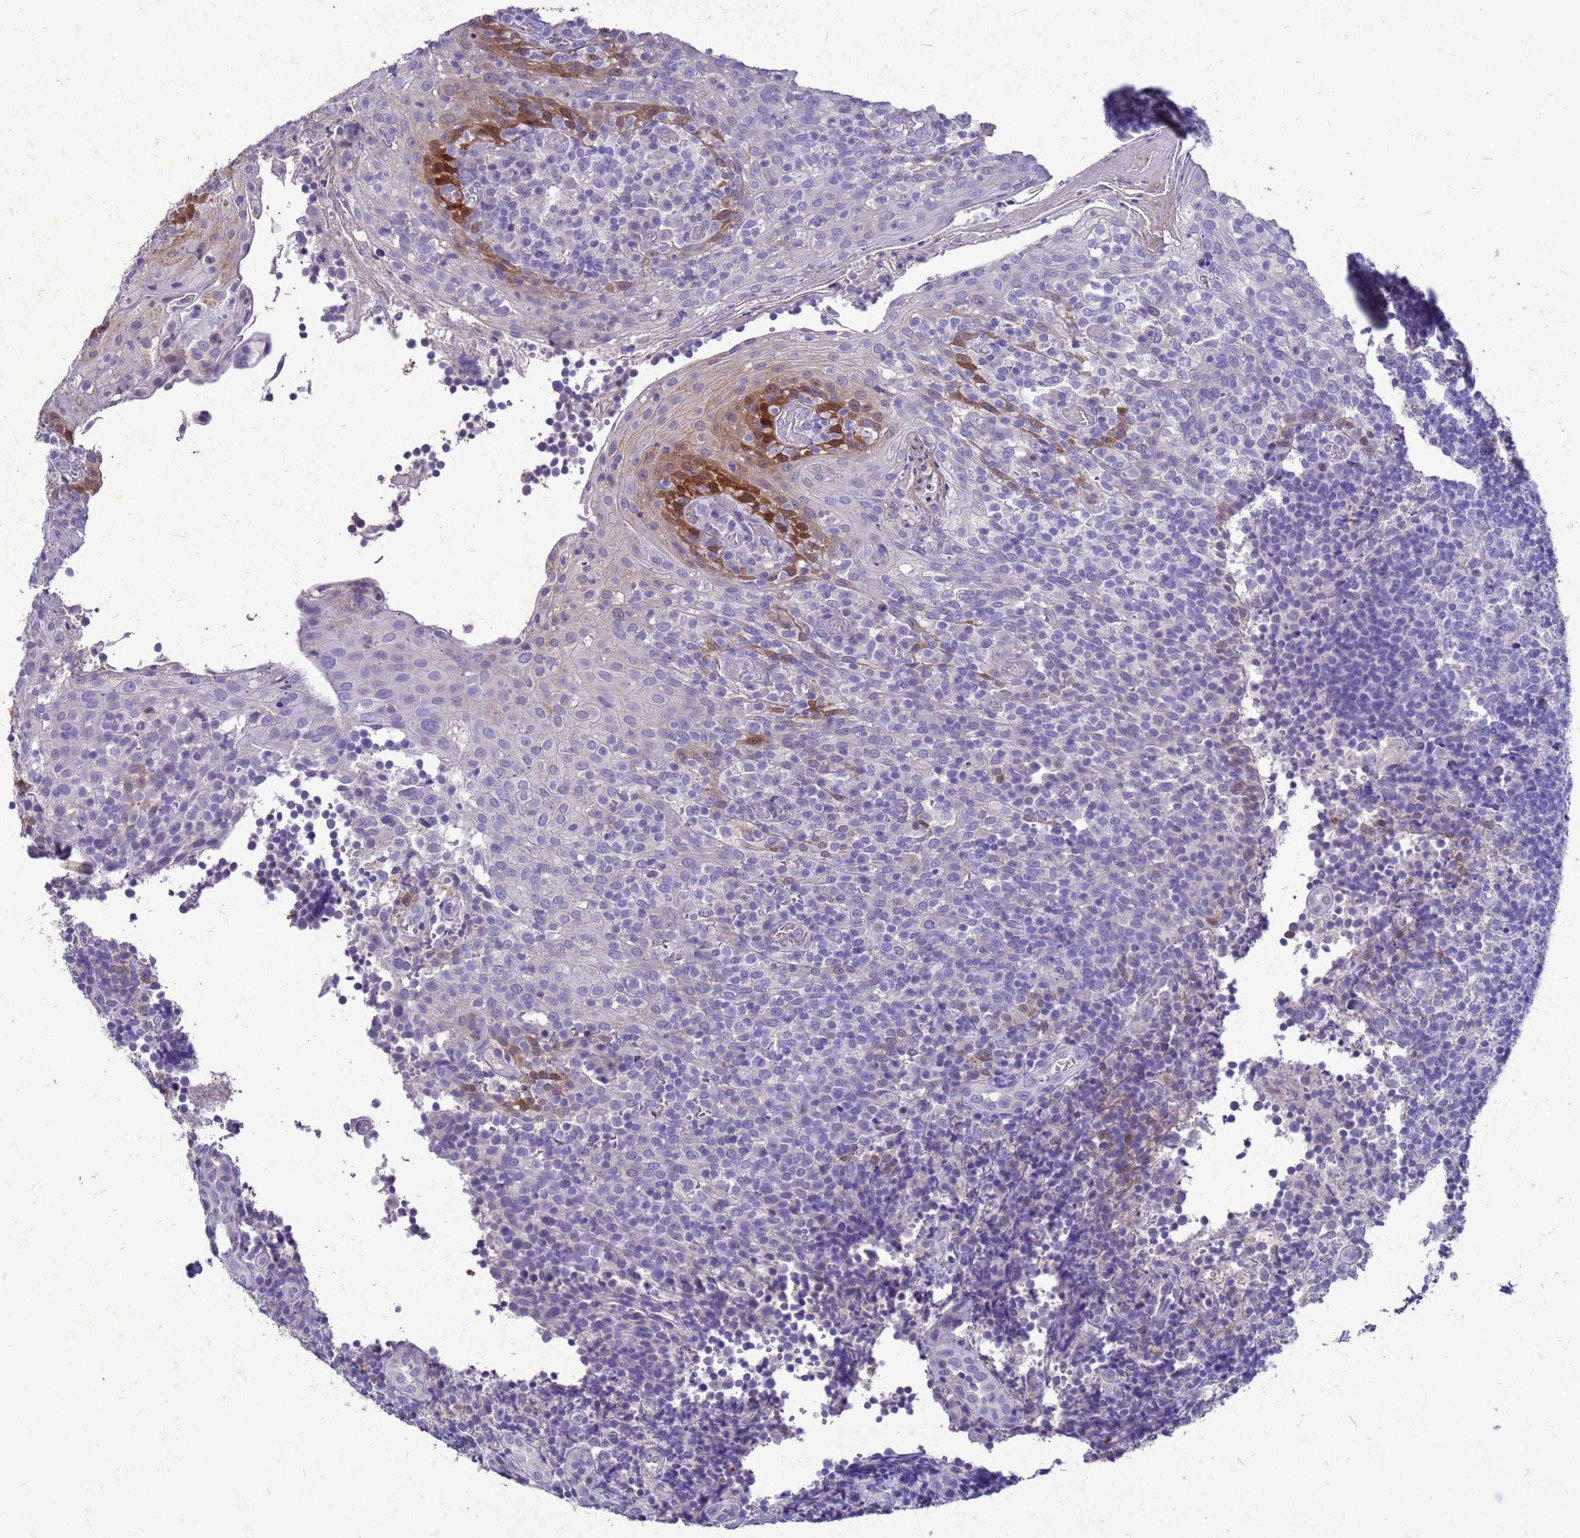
{"staining": {"intensity": "moderate", "quantity": "<25%", "location": "cytoplasmic/membranous,nuclear"}, "tissue": "tonsil", "cell_type": "Germinal center cells", "image_type": "normal", "snomed": [{"axis": "morphology", "description": "Normal tissue, NOS"}, {"axis": "topography", "description": "Tonsil"}], "caption": "Immunohistochemical staining of unremarkable tonsil displays moderate cytoplasmic/membranous,nuclear protein staining in about <25% of germinal center cells.", "gene": "AKR1C1", "patient": {"sex": "female", "age": 19}}